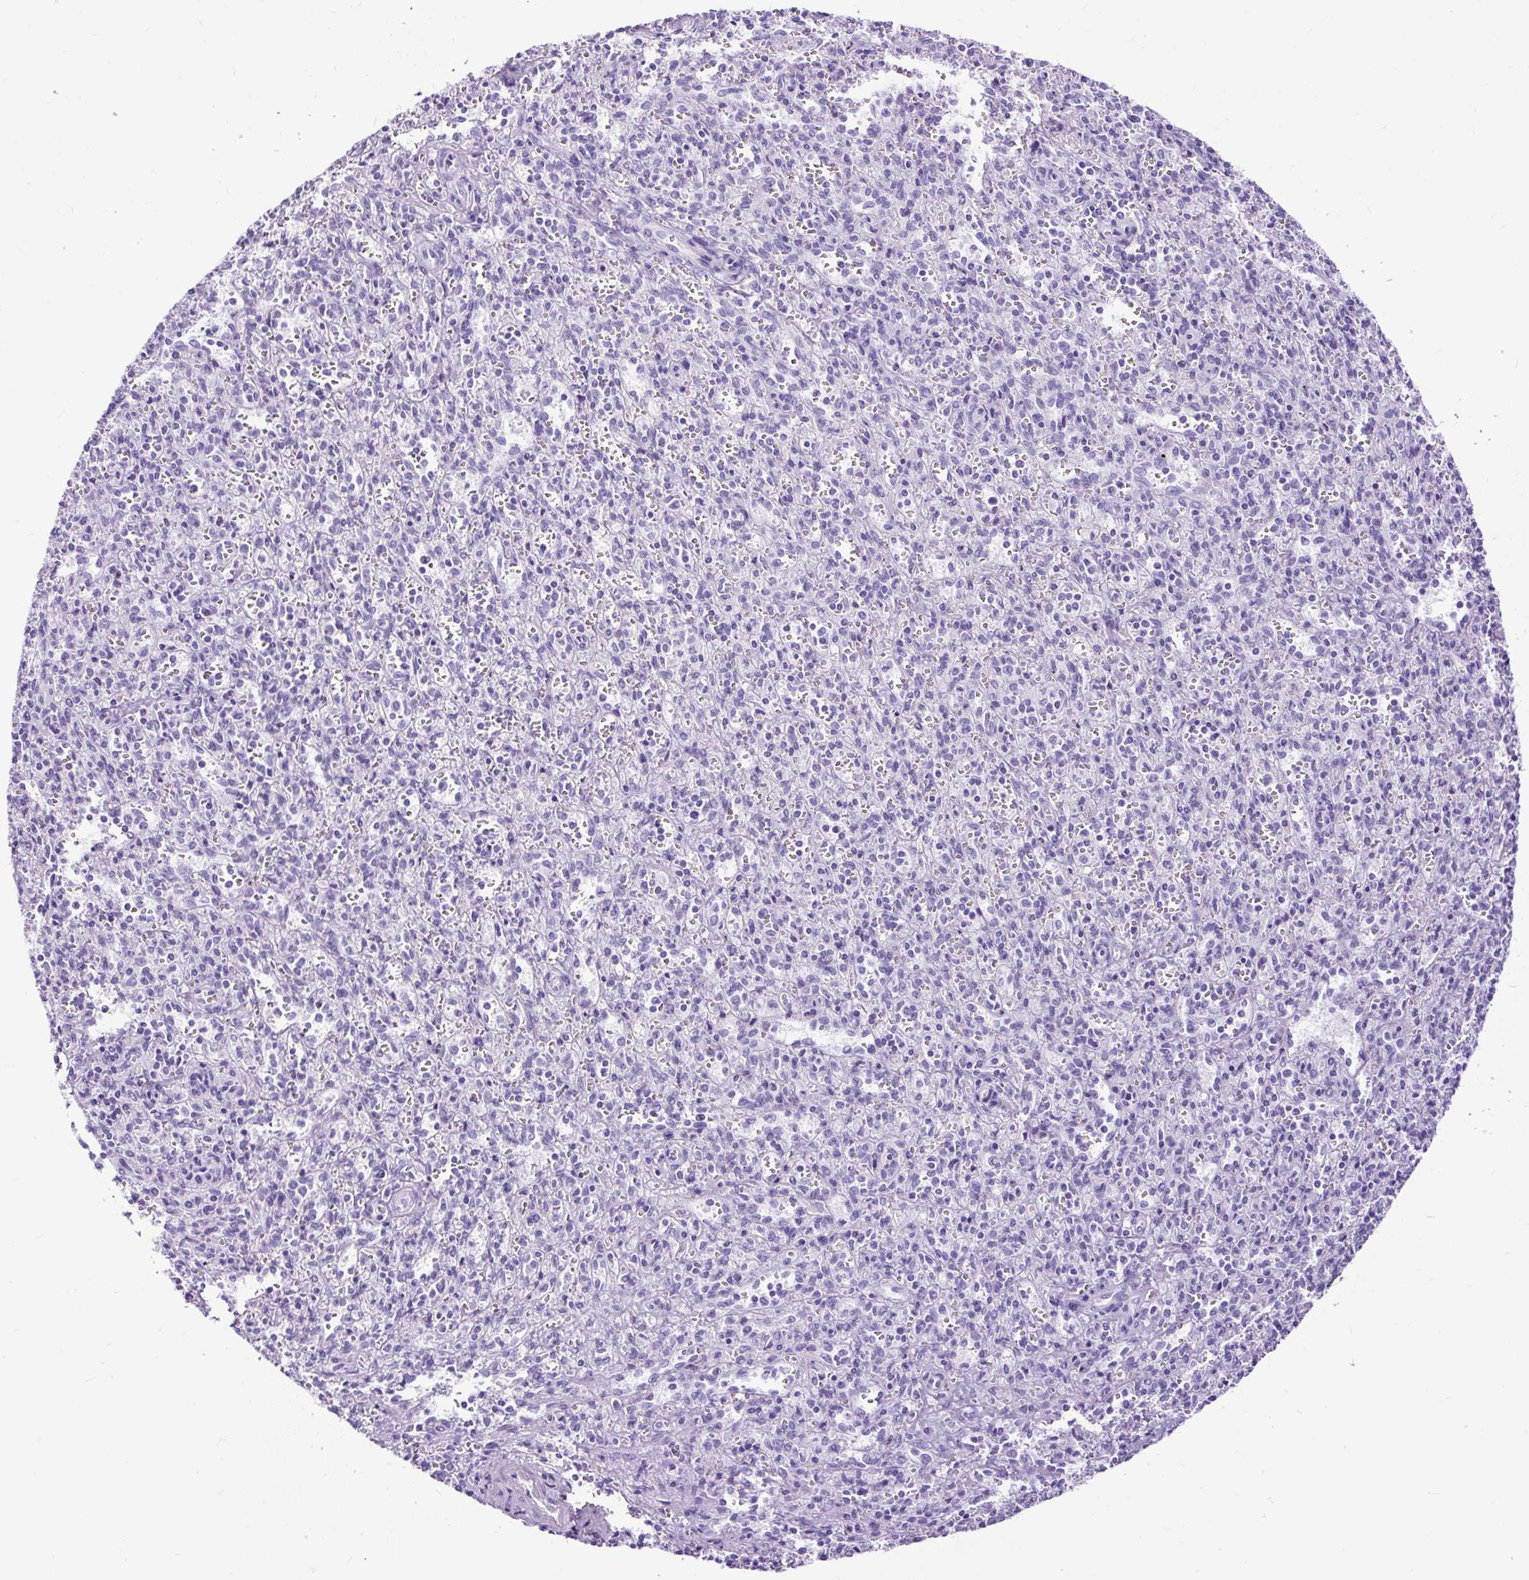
{"staining": {"intensity": "negative", "quantity": "none", "location": "none"}, "tissue": "spleen", "cell_type": "Cells in red pulp", "image_type": "normal", "snomed": [{"axis": "morphology", "description": "Normal tissue, NOS"}, {"axis": "topography", "description": "Spleen"}], "caption": "Cells in red pulp show no significant protein expression in unremarkable spleen. (Stains: DAB (3,3'-diaminobenzidine) immunohistochemistry with hematoxylin counter stain, Microscopy: brightfield microscopy at high magnification).", "gene": "PDIA2", "patient": {"sex": "female", "age": 26}}